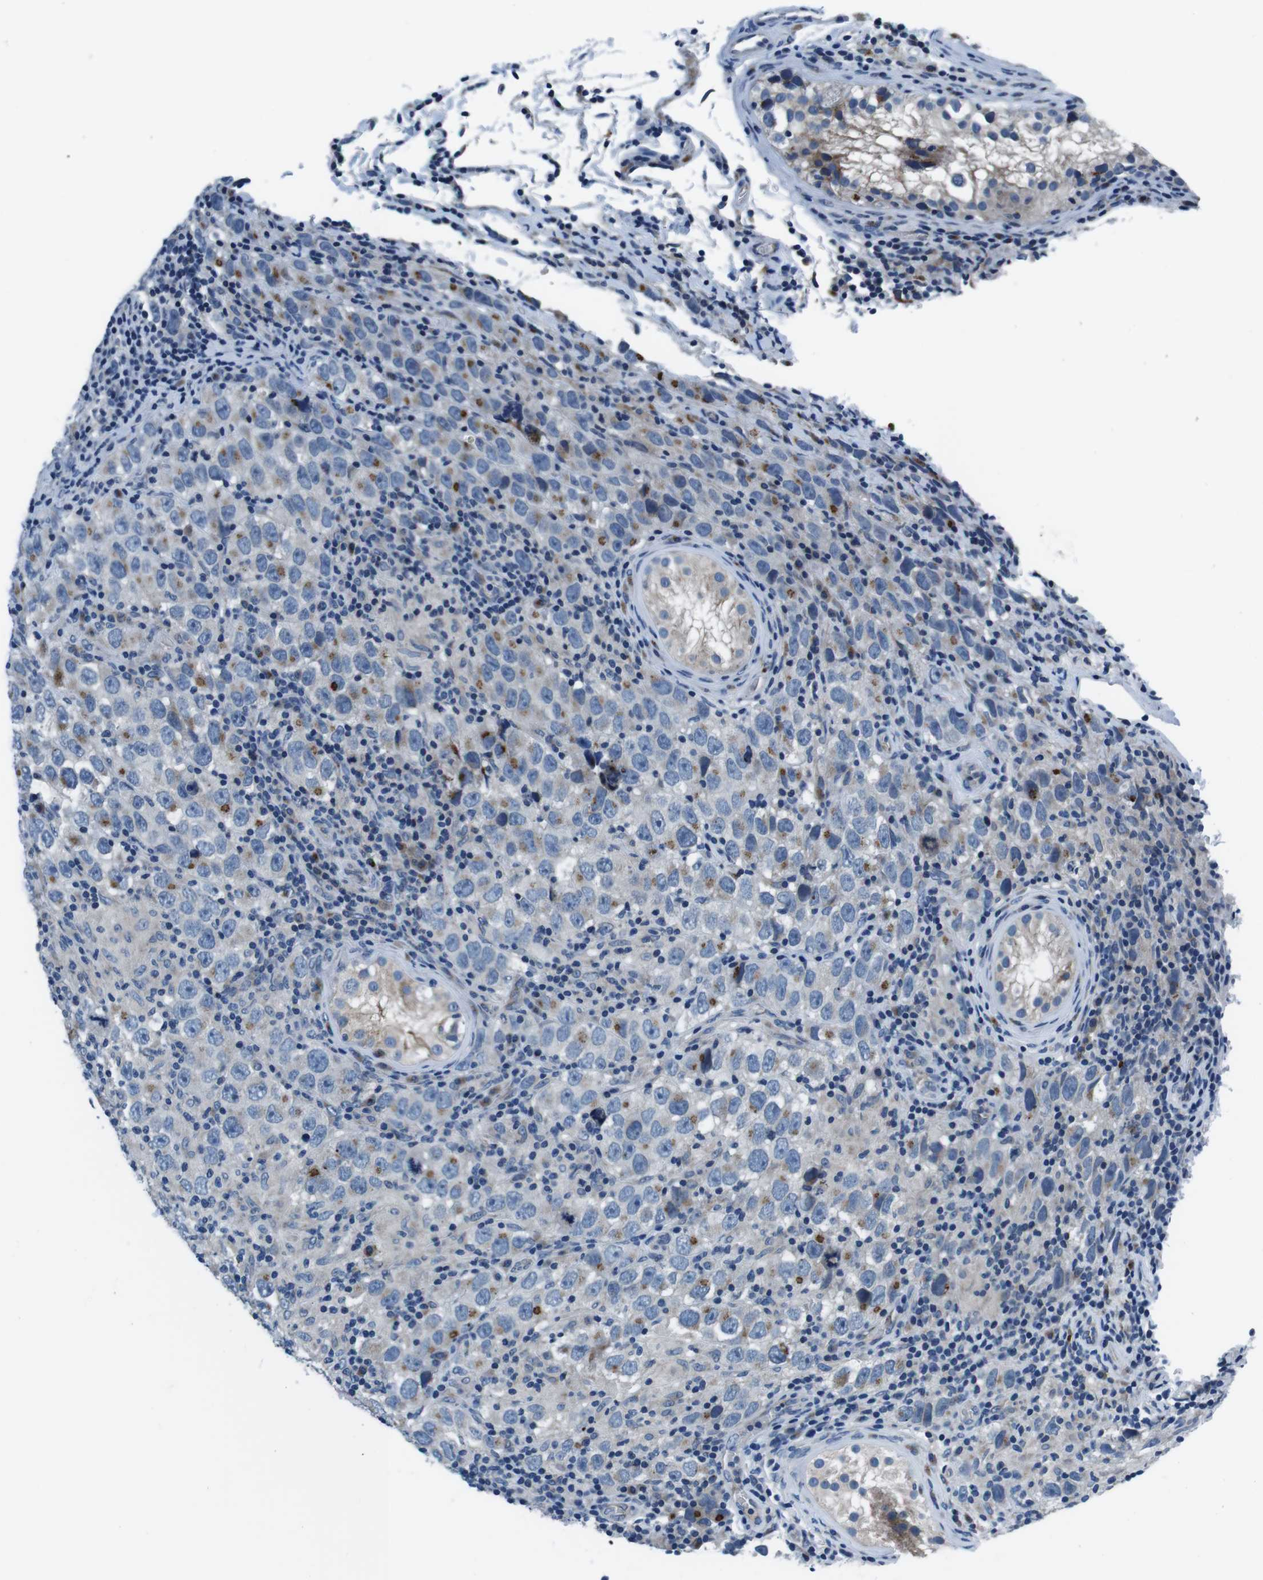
{"staining": {"intensity": "negative", "quantity": "none", "location": "none"}, "tissue": "testis cancer", "cell_type": "Tumor cells", "image_type": "cancer", "snomed": [{"axis": "morphology", "description": "Carcinoma, Embryonal, NOS"}, {"axis": "topography", "description": "Testis"}], "caption": "A histopathology image of embryonal carcinoma (testis) stained for a protein displays no brown staining in tumor cells.", "gene": "NUCB2", "patient": {"sex": "male", "age": 21}}